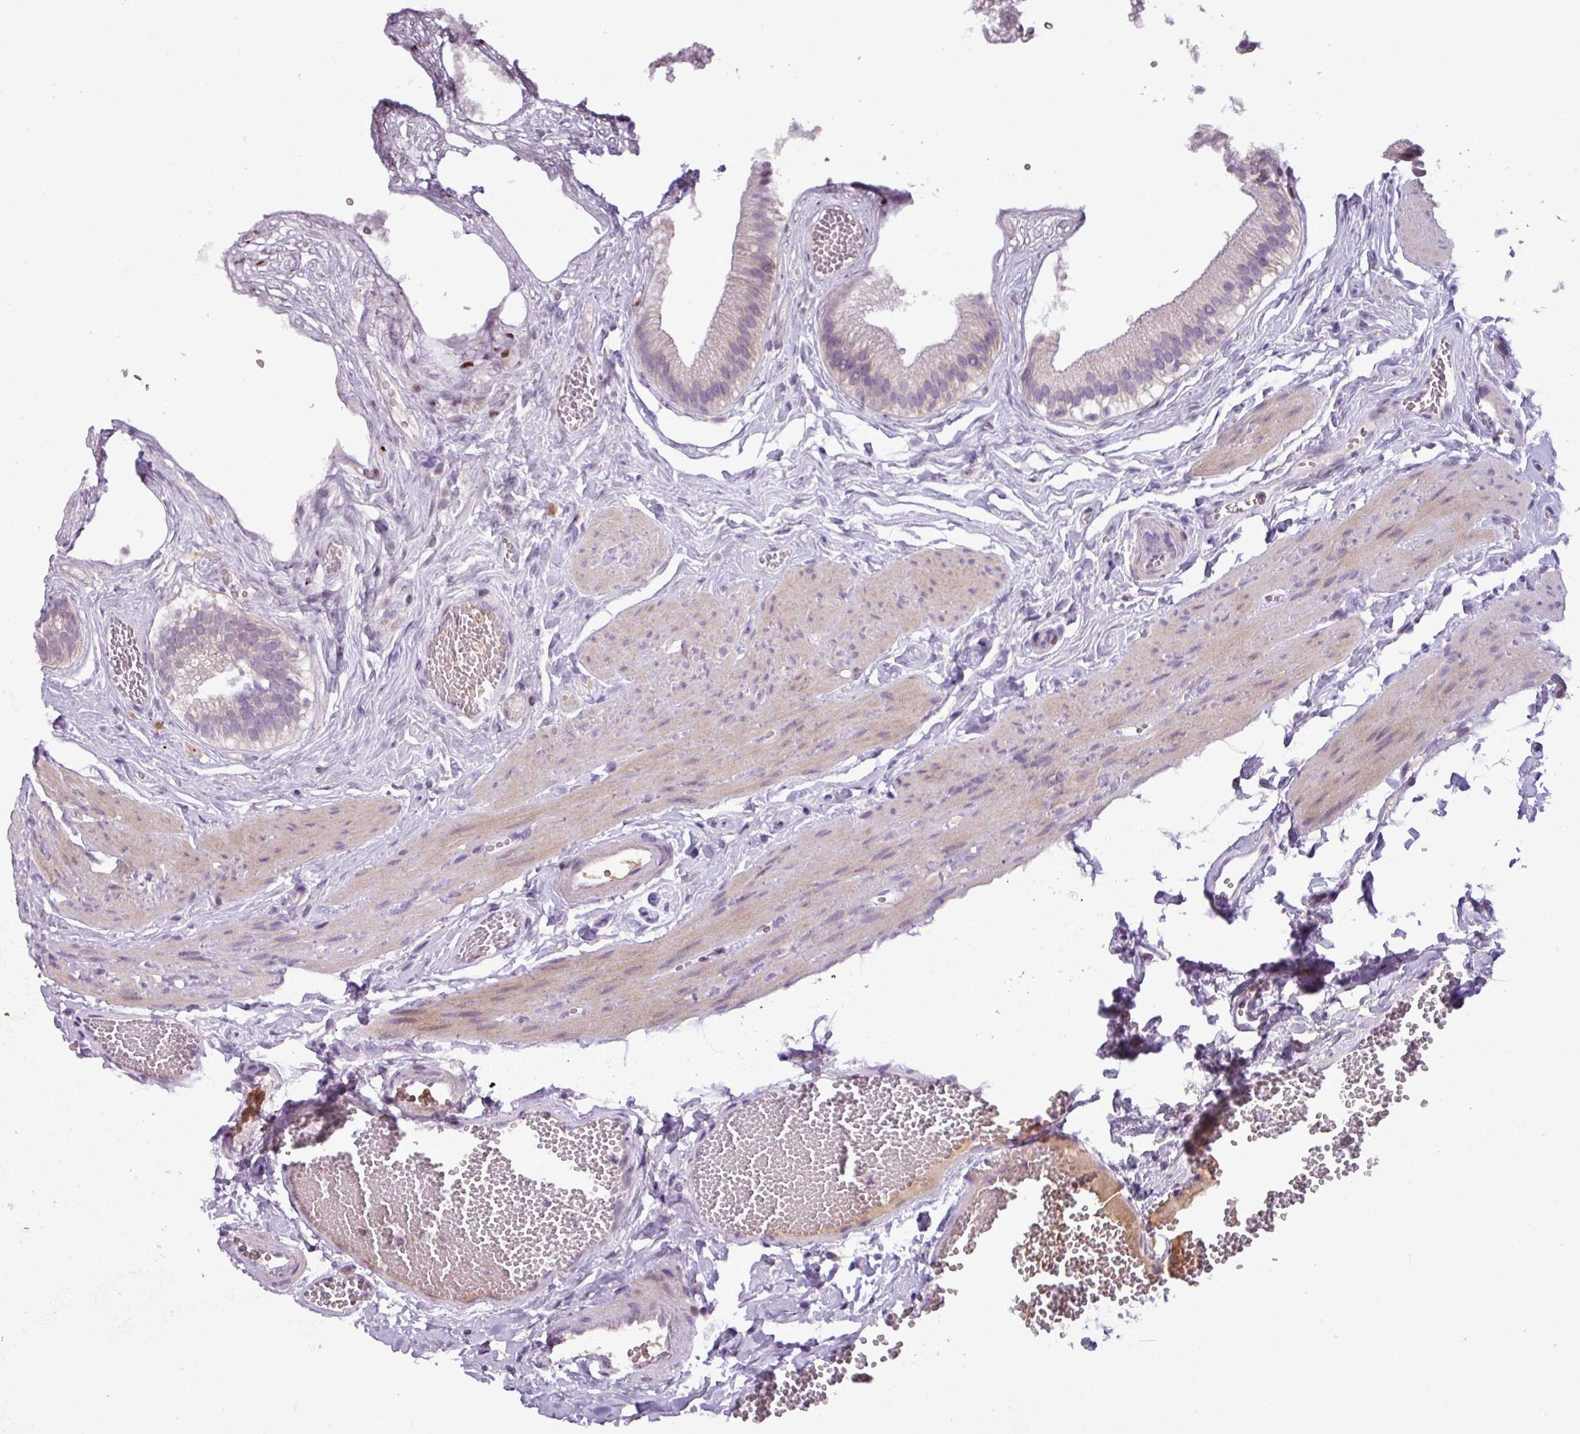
{"staining": {"intensity": "negative", "quantity": "none", "location": "none"}, "tissue": "gallbladder", "cell_type": "Glandular cells", "image_type": "normal", "snomed": [{"axis": "morphology", "description": "Normal tissue, NOS"}, {"axis": "topography", "description": "Gallbladder"}], "caption": "Glandular cells show no significant protein expression in unremarkable gallbladder. Brightfield microscopy of IHC stained with DAB (3,3'-diaminobenzidine) (brown) and hematoxylin (blue), captured at high magnification.", "gene": "IL17A", "patient": {"sex": "female", "age": 54}}